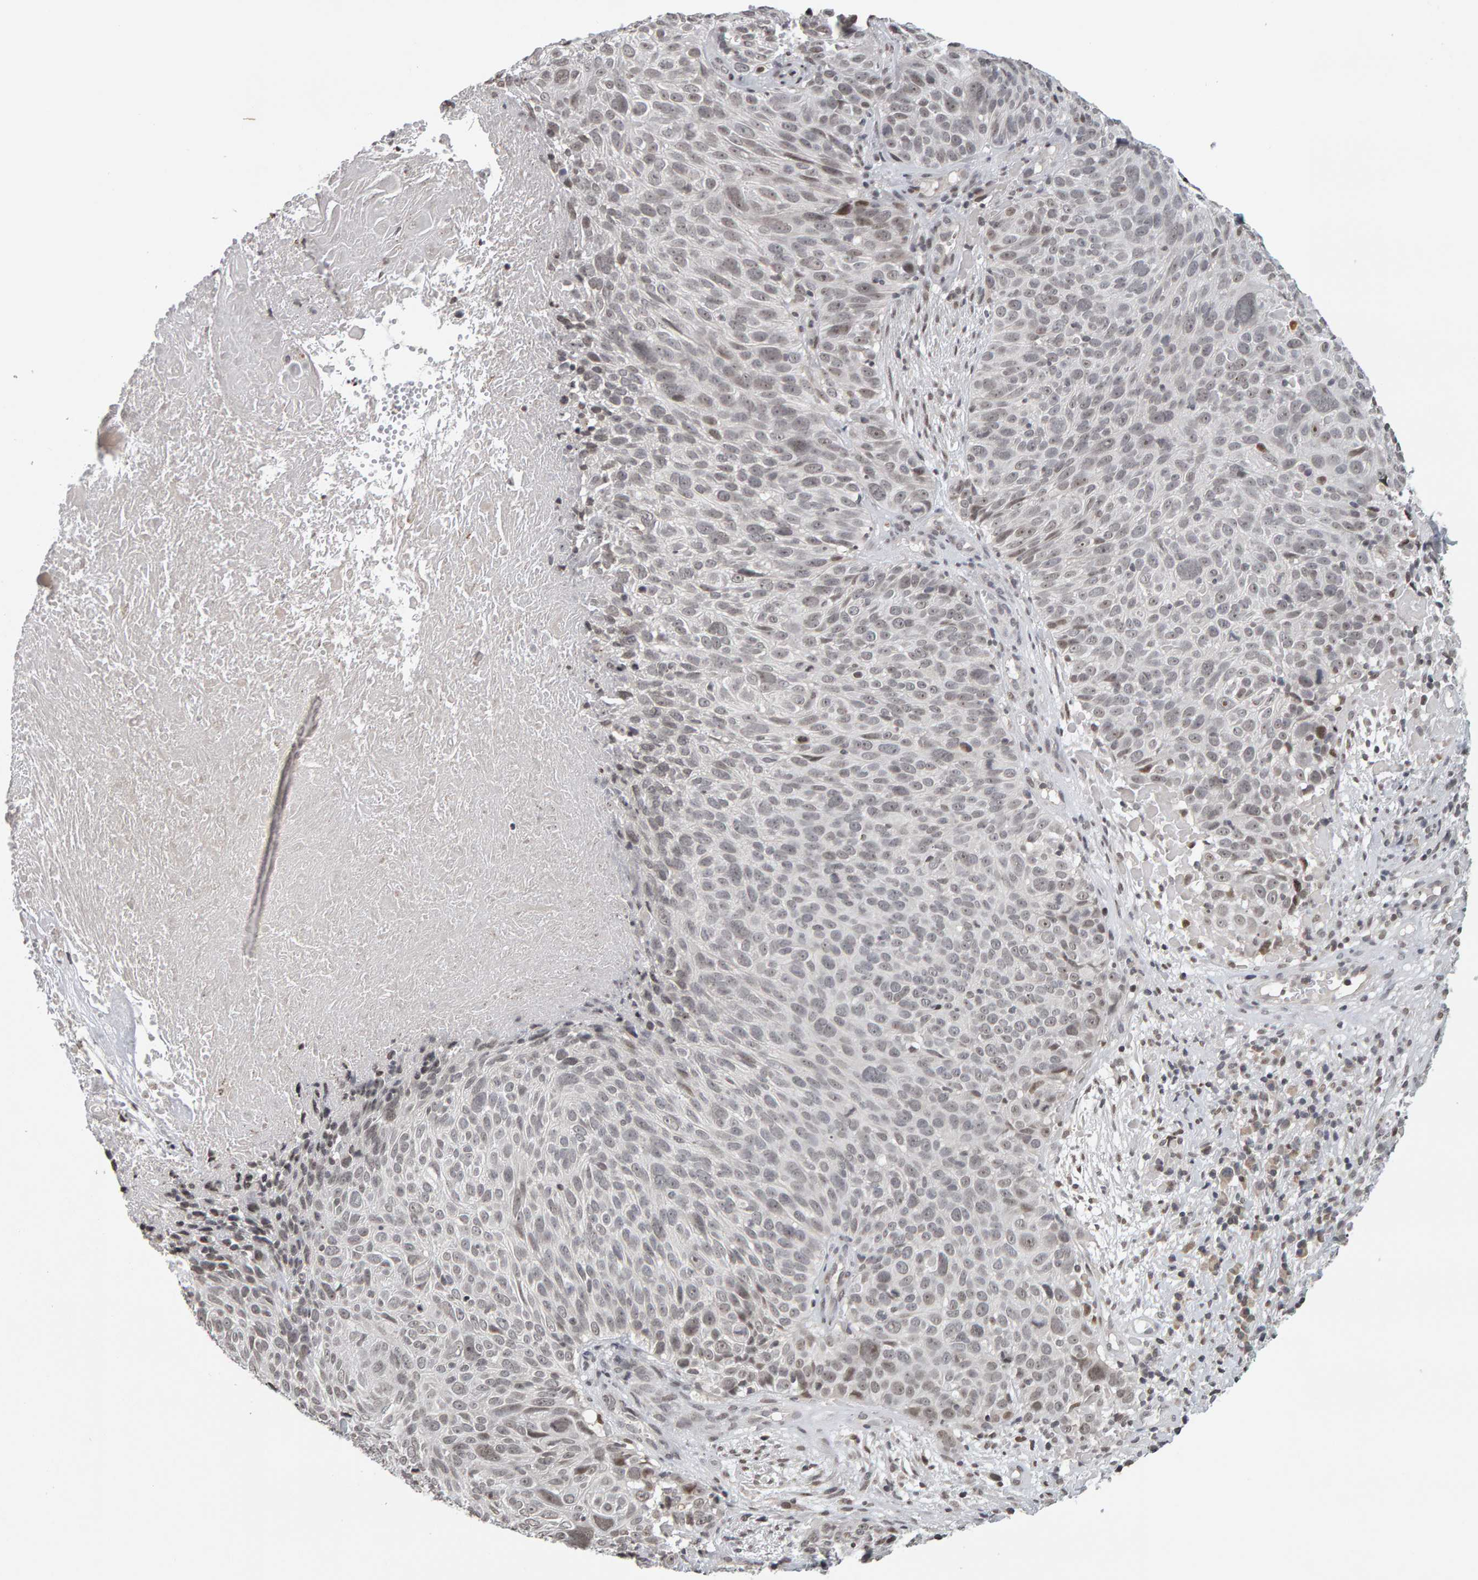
{"staining": {"intensity": "weak", "quantity": "<25%", "location": "nuclear"}, "tissue": "cervical cancer", "cell_type": "Tumor cells", "image_type": "cancer", "snomed": [{"axis": "morphology", "description": "Squamous cell carcinoma, NOS"}, {"axis": "topography", "description": "Cervix"}], "caption": "An immunohistochemistry (IHC) histopathology image of cervical squamous cell carcinoma is shown. There is no staining in tumor cells of cervical squamous cell carcinoma.", "gene": "TRAM1", "patient": {"sex": "female", "age": 74}}